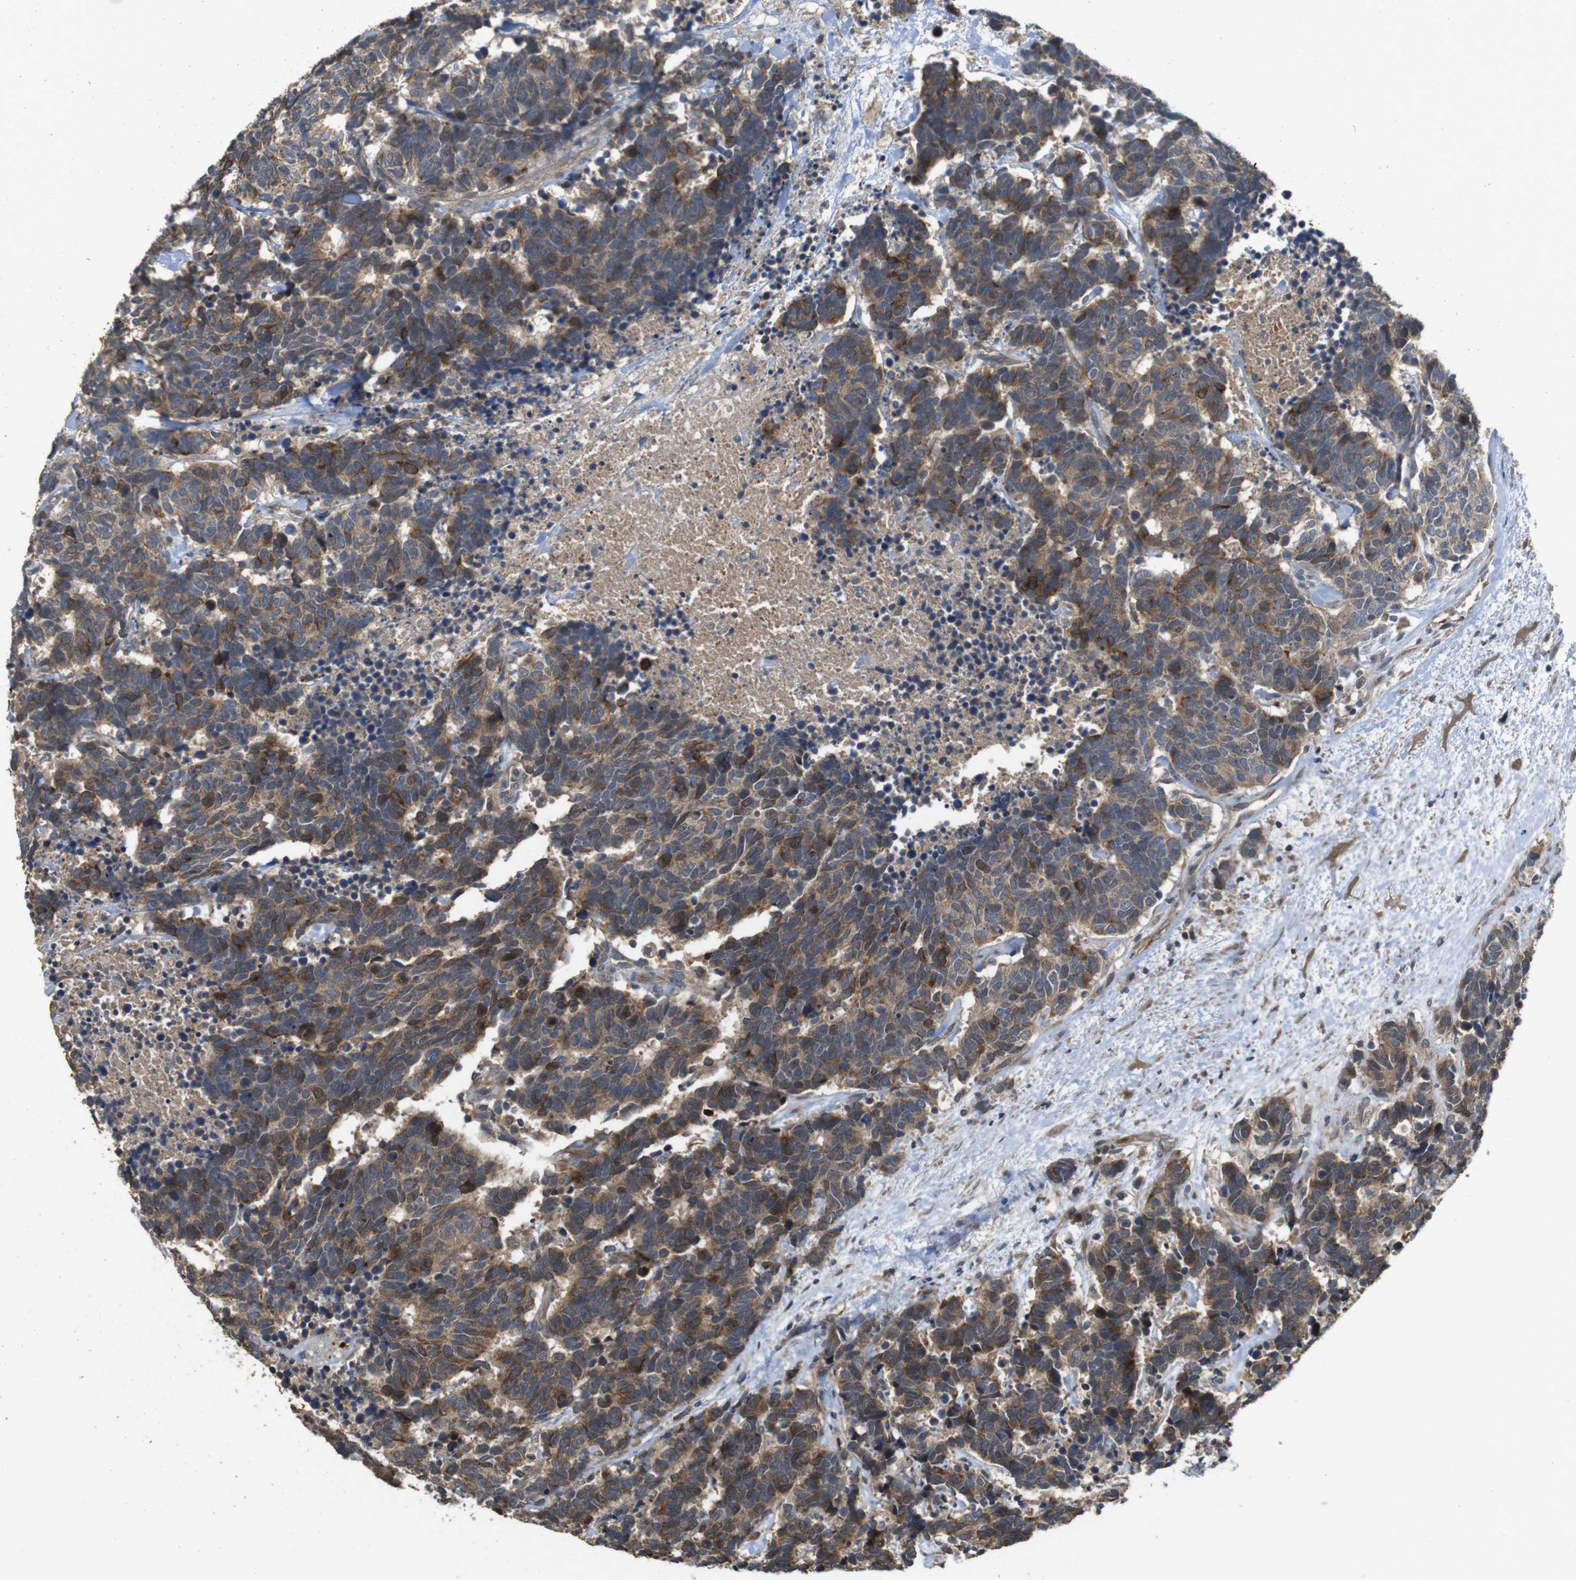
{"staining": {"intensity": "moderate", "quantity": ">75%", "location": "cytoplasmic/membranous,nuclear"}, "tissue": "carcinoid", "cell_type": "Tumor cells", "image_type": "cancer", "snomed": [{"axis": "morphology", "description": "Carcinoma, NOS"}, {"axis": "morphology", "description": "Carcinoid, malignant, NOS"}, {"axis": "topography", "description": "Urinary bladder"}], "caption": "A photomicrograph of human carcinoid stained for a protein reveals moderate cytoplasmic/membranous and nuclear brown staining in tumor cells. (DAB = brown stain, brightfield microscopy at high magnification).", "gene": "PCDHB10", "patient": {"sex": "male", "age": 57}}